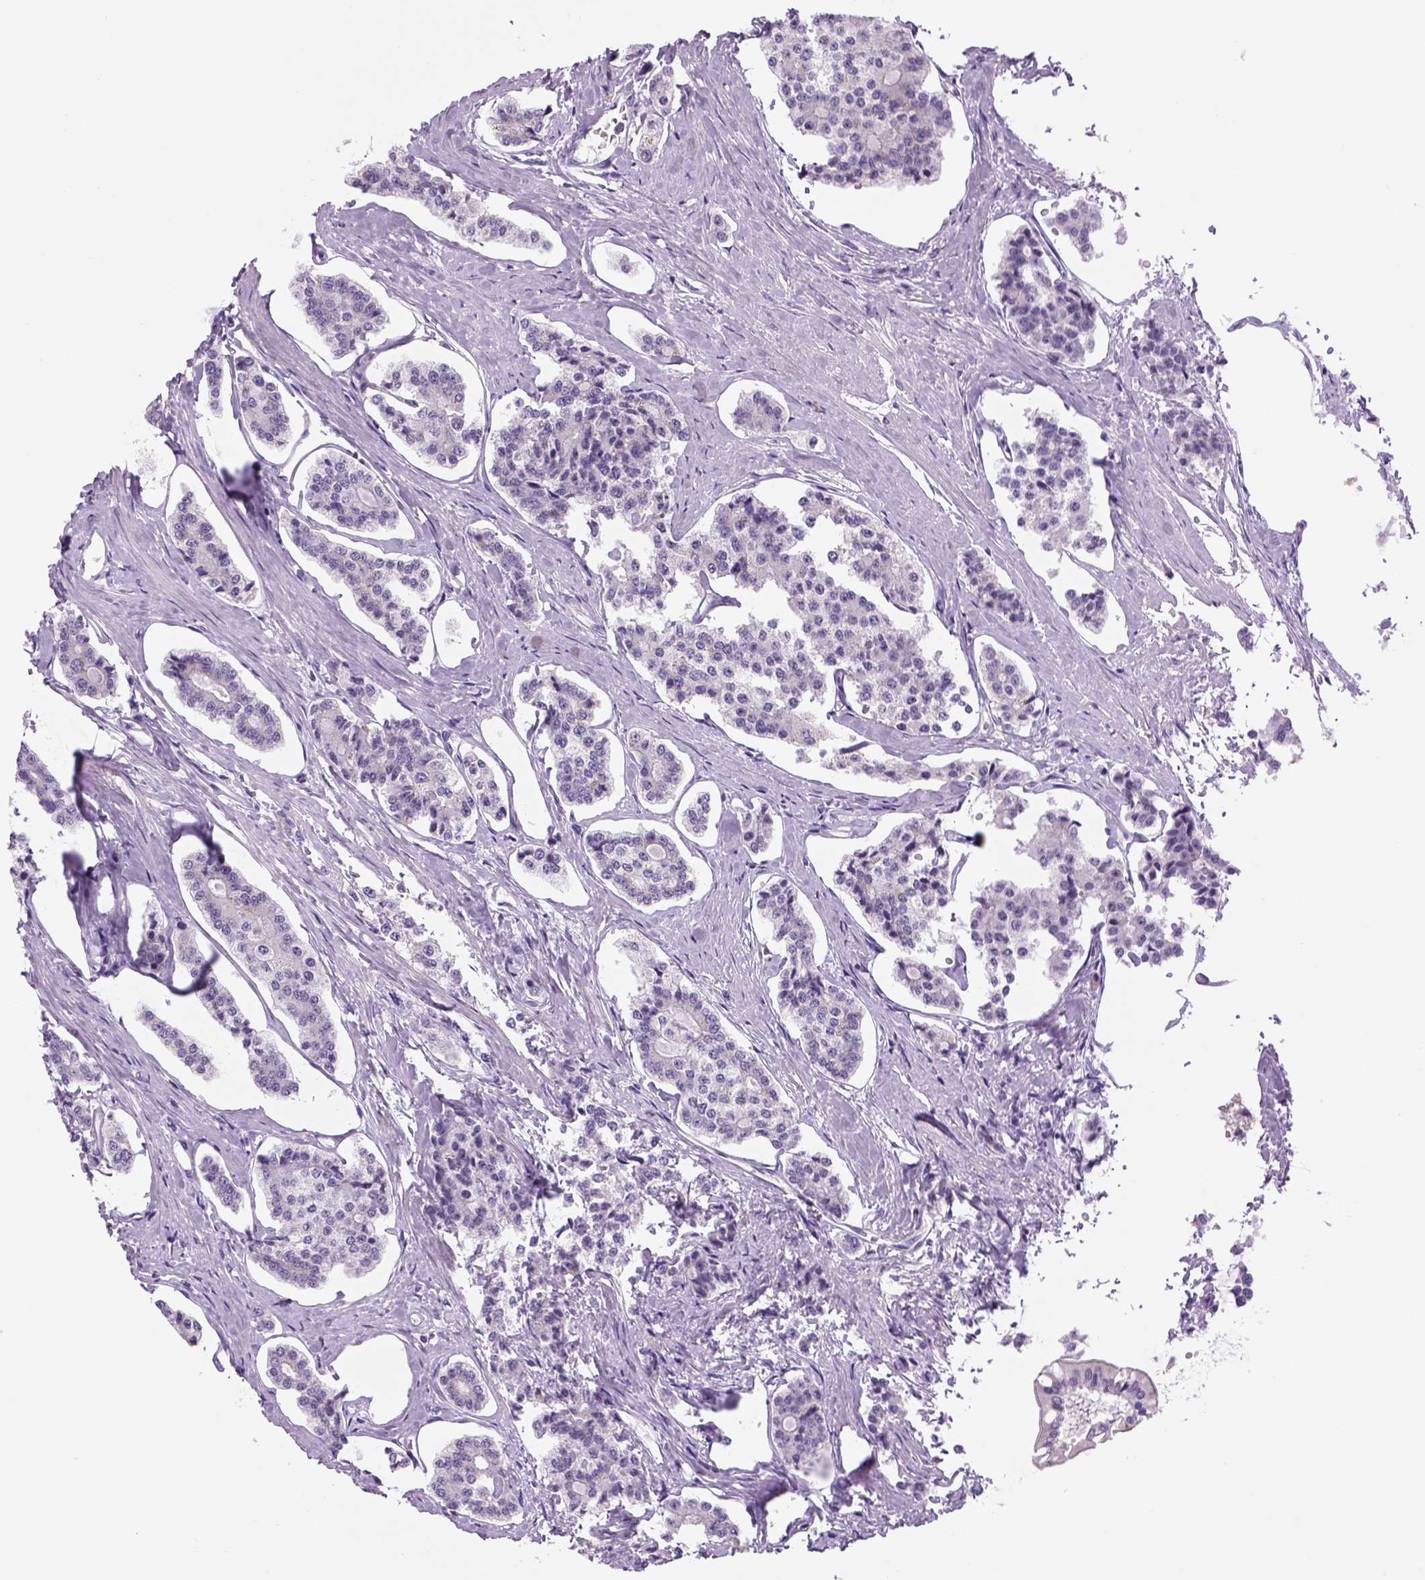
{"staining": {"intensity": "negative", "quantity": "none", "location": "none"}, "tissue": "carcinoid", "cell_type": "Tumor cells", "image_type": "cancer", "snomed": [{"axis": "morphology", "description": "Carcinoid, malignant, NOS"}, {"axis": "topography", "description": "Small intestine"}], "caption": "High power microscopy photomicrograph of an immunohistochemistry micrograph of carcinoid, revealing no significant expression in tumor cells. (DAB immunohistochemistry with hematoxylin counter stain).", "gene": "DBH", "patient": {"sex": "female", "age": 65}}